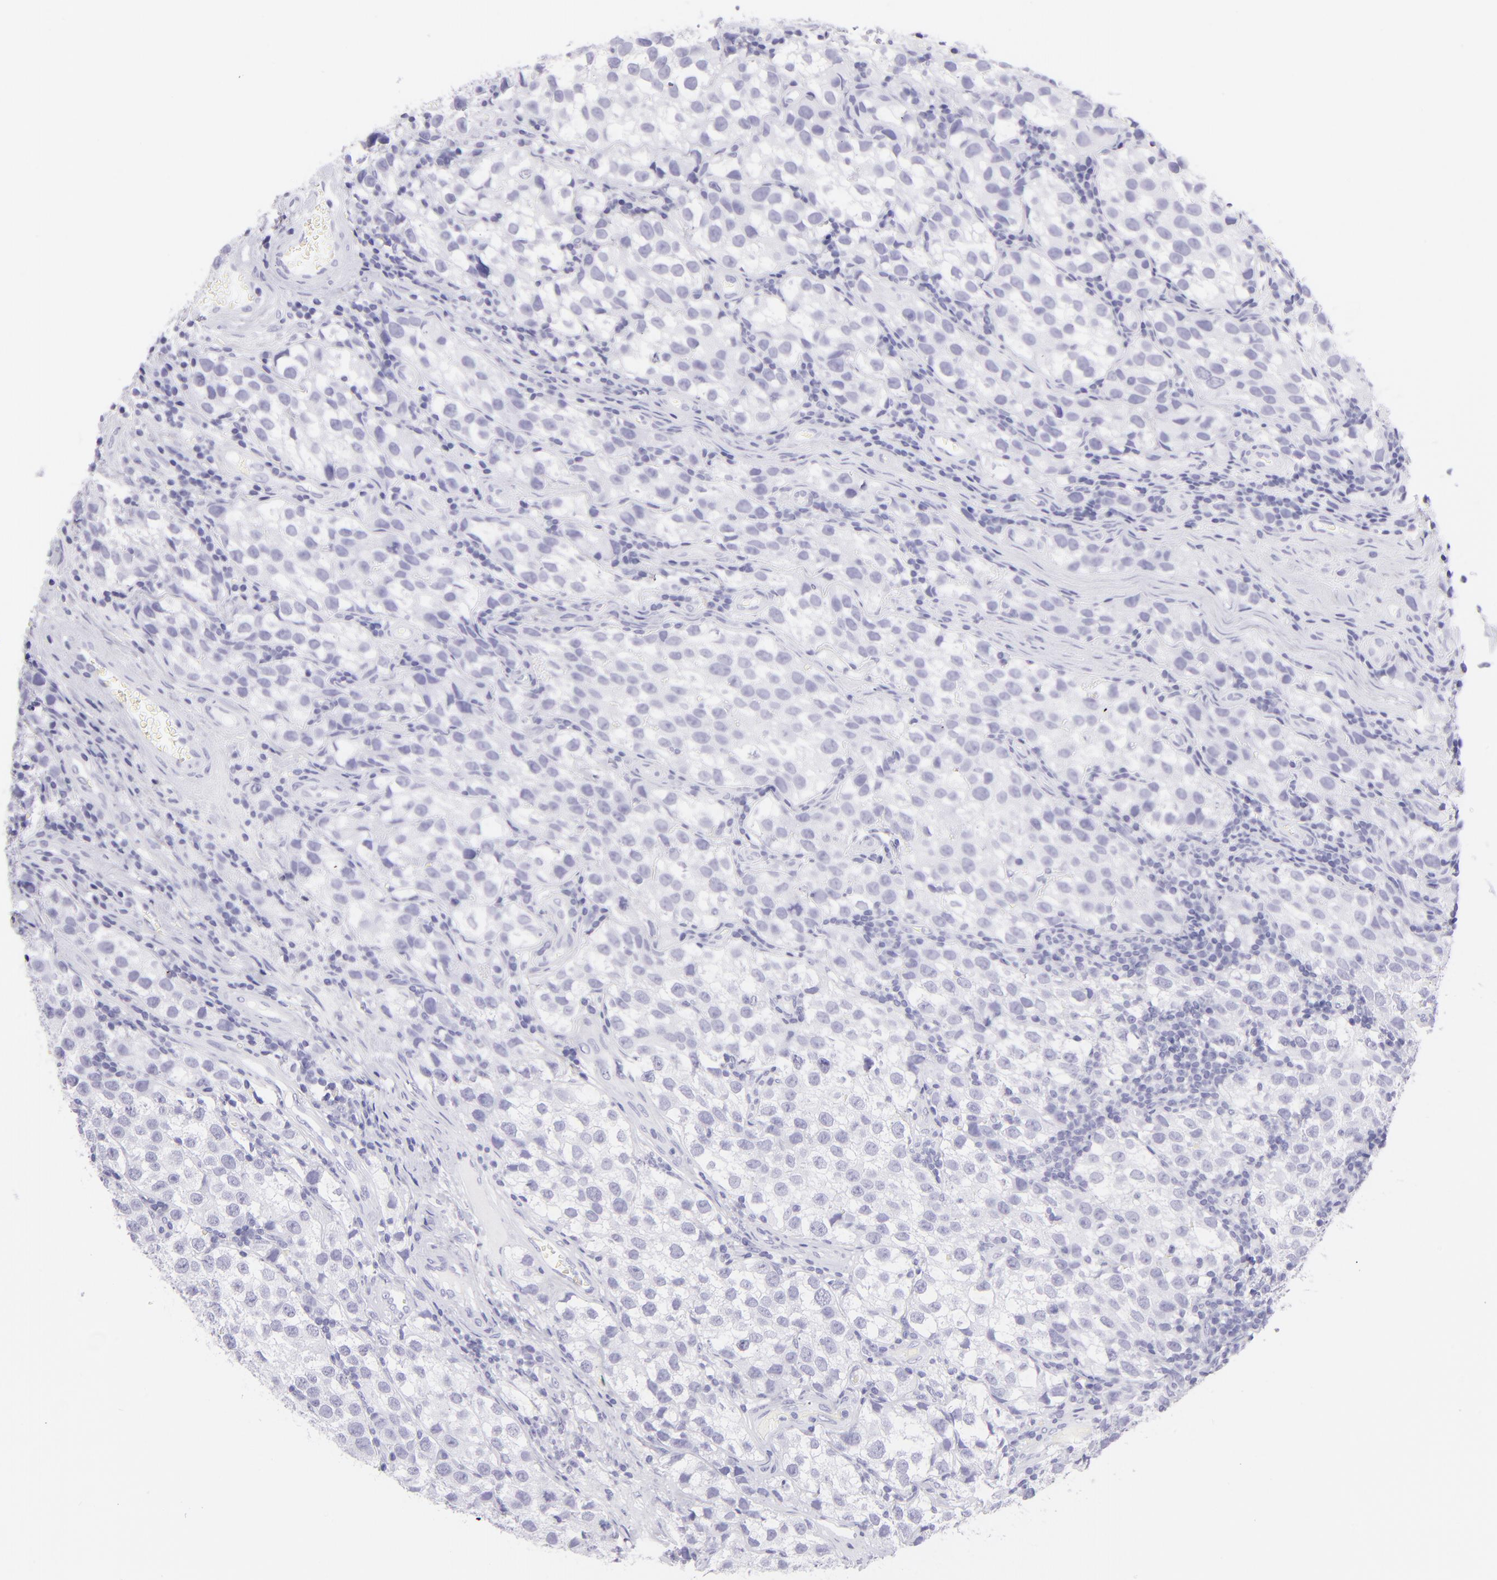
{"staining": {"intensity": "negative", "quantity": "none", "location": "none"}, "tissue": "testis cancer", "cell_type": "Tumor cells", "image_type": "cancer", "snomed": [{"axis": "morphology", "description": "Seminoma, NOS"}, {"axis": "topography", "description": "Testis"}], "caption": "DAB immunohistochemical staining of human testis cancer shows no significant positivity in tumor cells.", "gene": "CNP", "patient": {"sex": "male", "age": 39}}